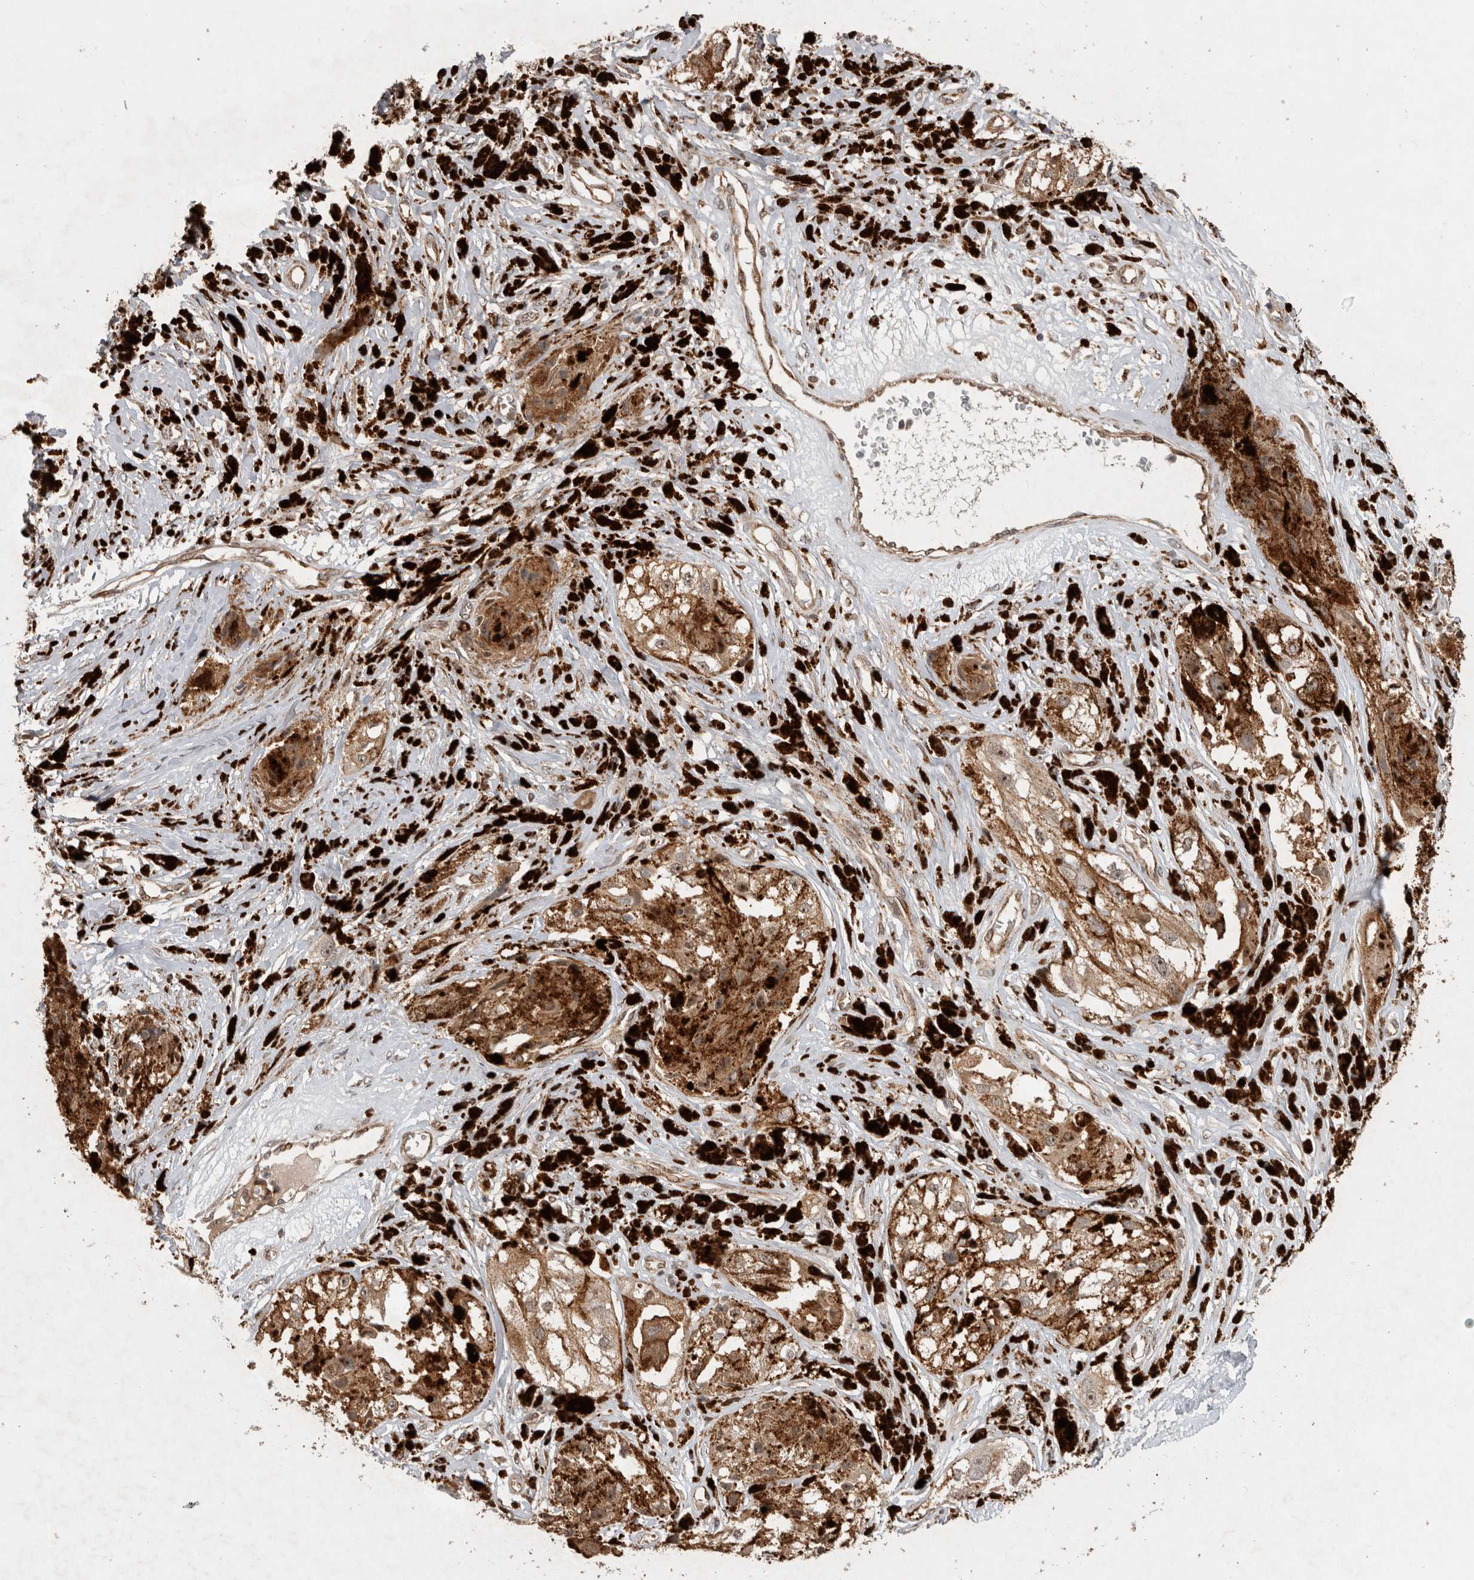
{"staining": {"intensity": "moderate", "quantity": ">75%", "location": "cytoplasmic/membranous,nuclear"}, "tissue": "melanoma", "cell_type": "Tumor cells", "image_type": "cancer", "snomed": [{"axis": "morphology", "description": "Malignant melanoma, NOS"}, {"axis": "topography", "description": "Skin"}], "caption": "The image displays a brown stain indicating the presence of a protein in the cytoplasmic/membranous and nuclear of tumor cells in malignant melanoma.", "gene": "INSRR", "patient": {"sex": "male", "age": 88}}